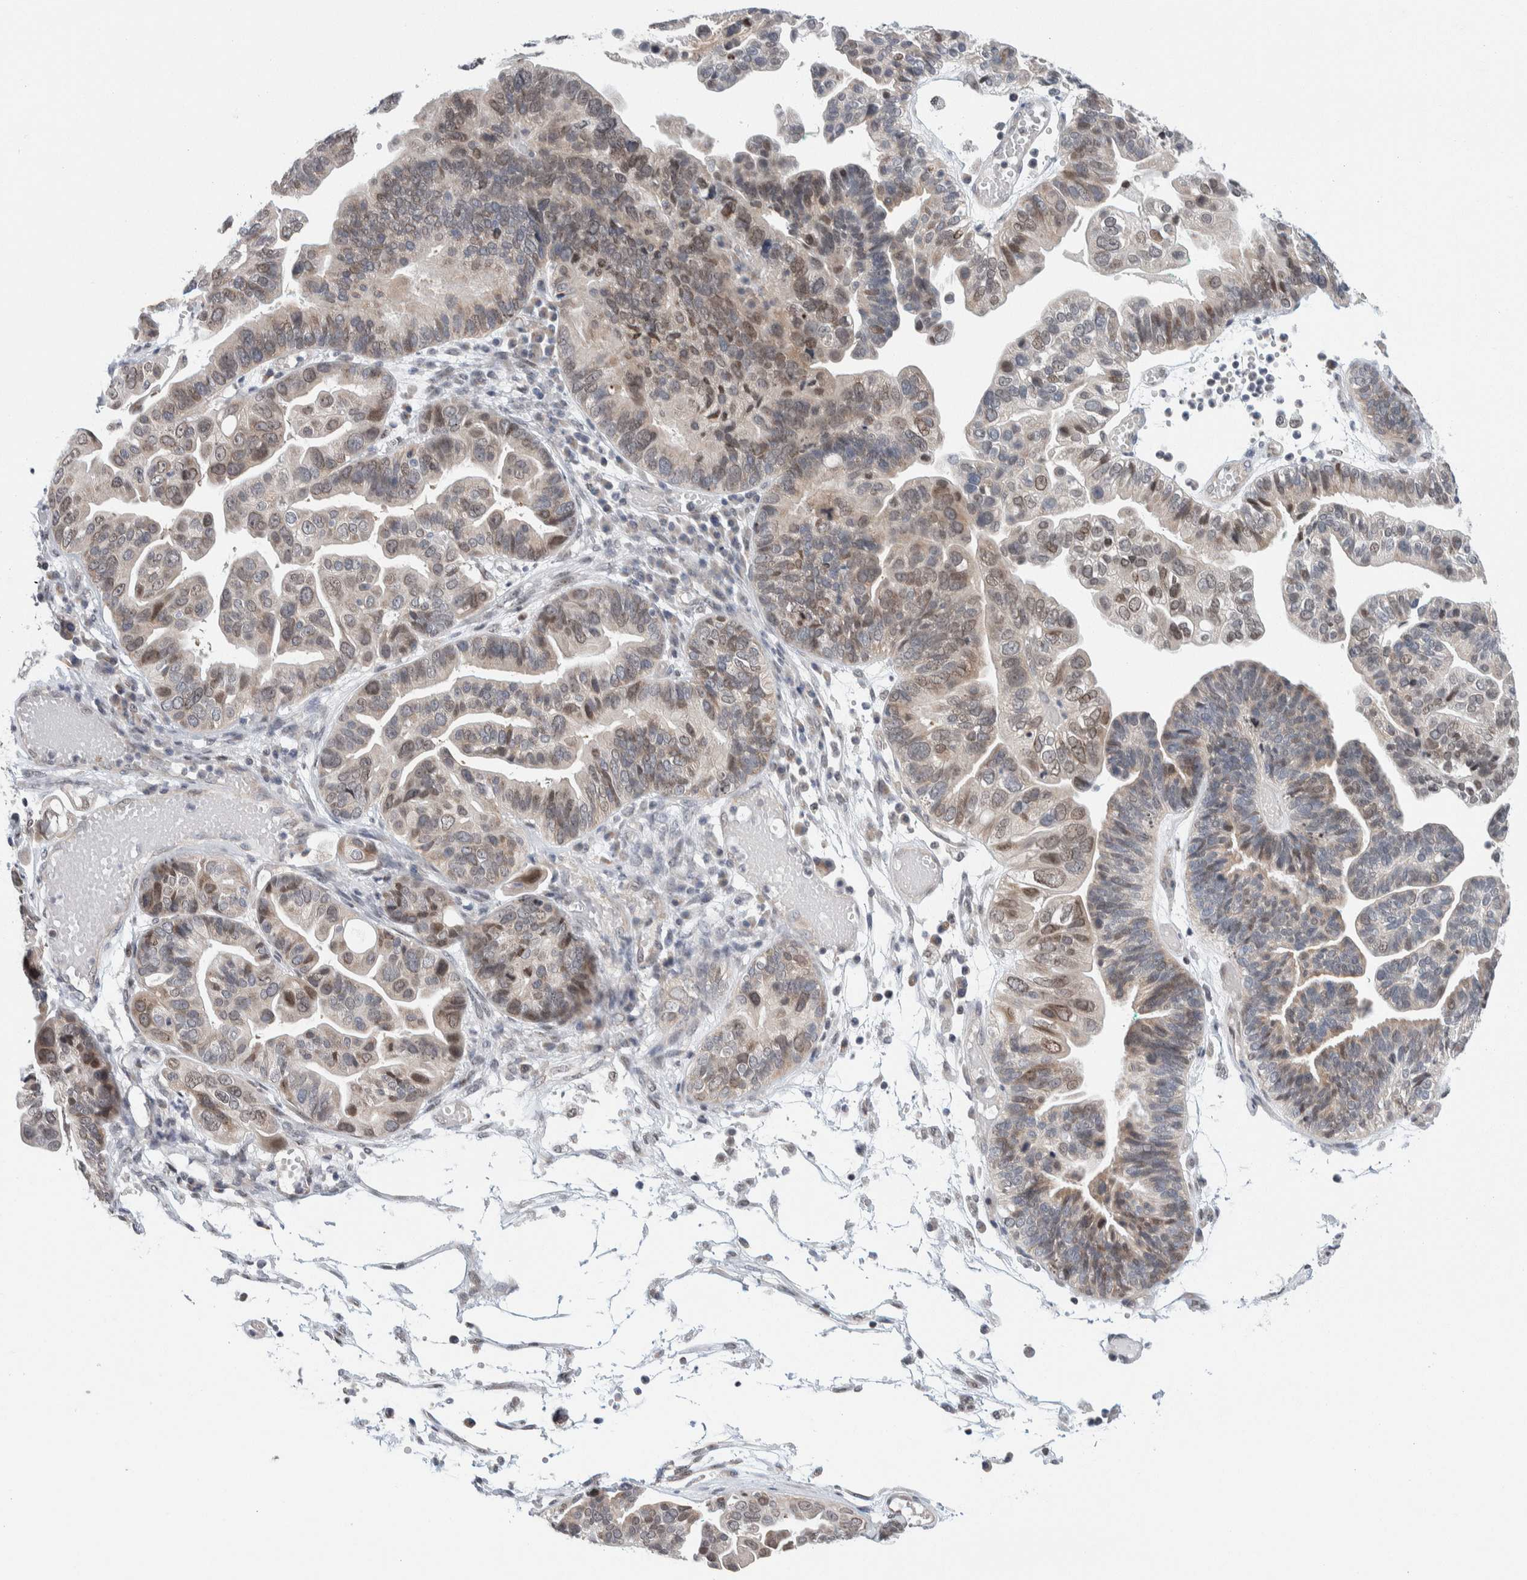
{"staining": {"intensity": "weak", "quantity": "25%-75%", "location": "cytoplasmic/membranous,nuclear"}, "tissue": "ovarian cancer", "cell_type": "Tumor cells", "image_type": "cancer", "snomed": [{"axis": "morphology", "description": "Cystadenocarcinoma, serous, NOS"}, {"axis": "topography", "description": "Ovary"}], "caption": "Protein staining of ovarian cancer (serous cystadenocarcinoma) tissue demonstrates weak cytoplasmic/membranous and nuclear positivity in approximately 25%-75% of tumor cells.", "gene": "NEUROD1", "patient": {"sex": "female", "age": 56}}